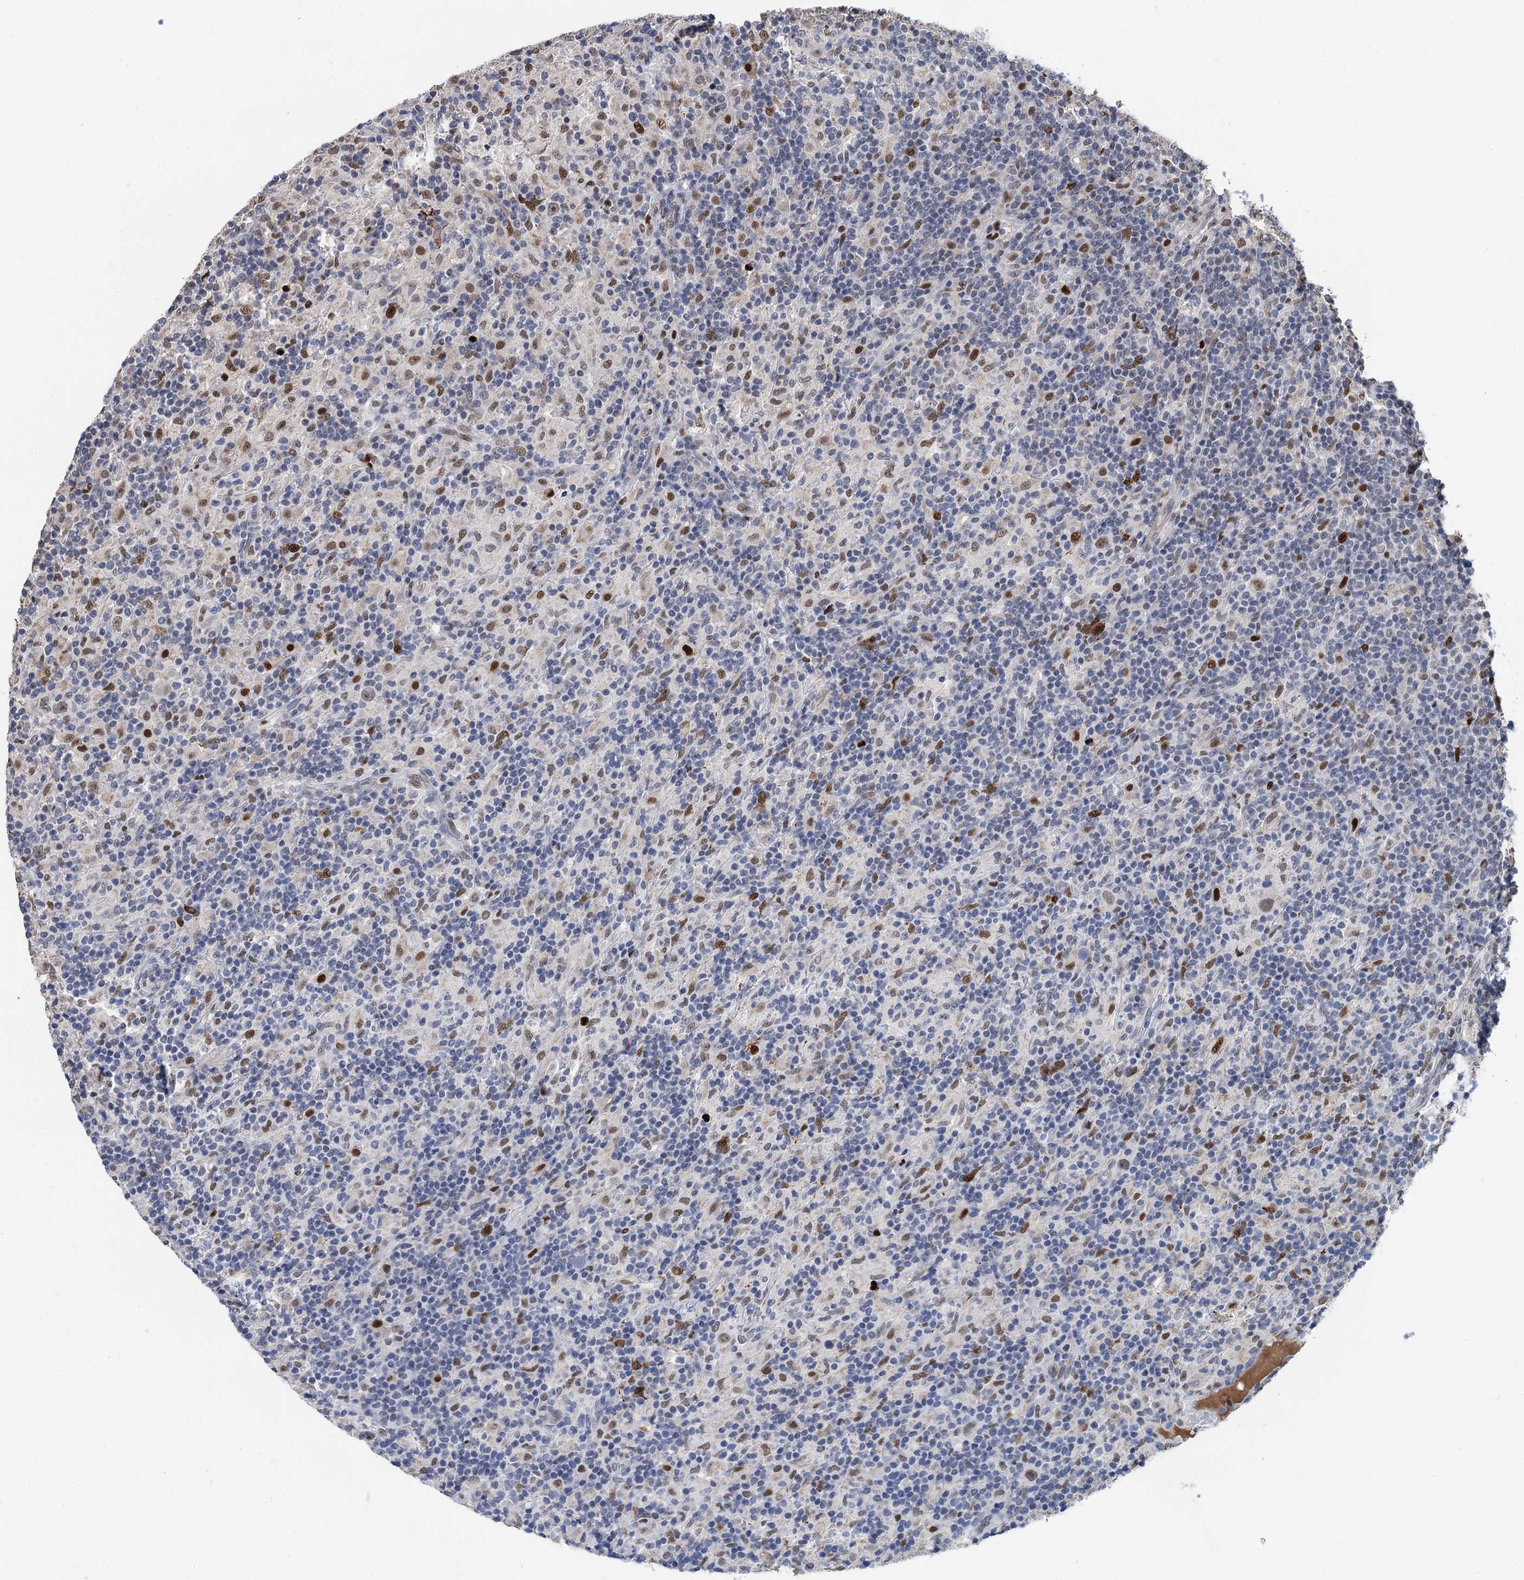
{"staining": {"intensity": "weak", "quantity": "25%-75%", "location": "nuclear"}, "tissue": "lymphoma", "cell_type": "Tumor cells", "image_type": "cancer", "snomed": [{"axis": "morphology", "description": "Hodgkin's disease, NOS"}, {"axis": "topography", "description": "Lymph node"}], "caption": "DAB (3,3'-diaminobenzidine) immunohistochemical staining of lymphoma displays weak nuclear protein staining in approximately 25%-75% of tumor cells.", "gene": "TSEN34", "patient": {"sex": "male", "age": 70}}